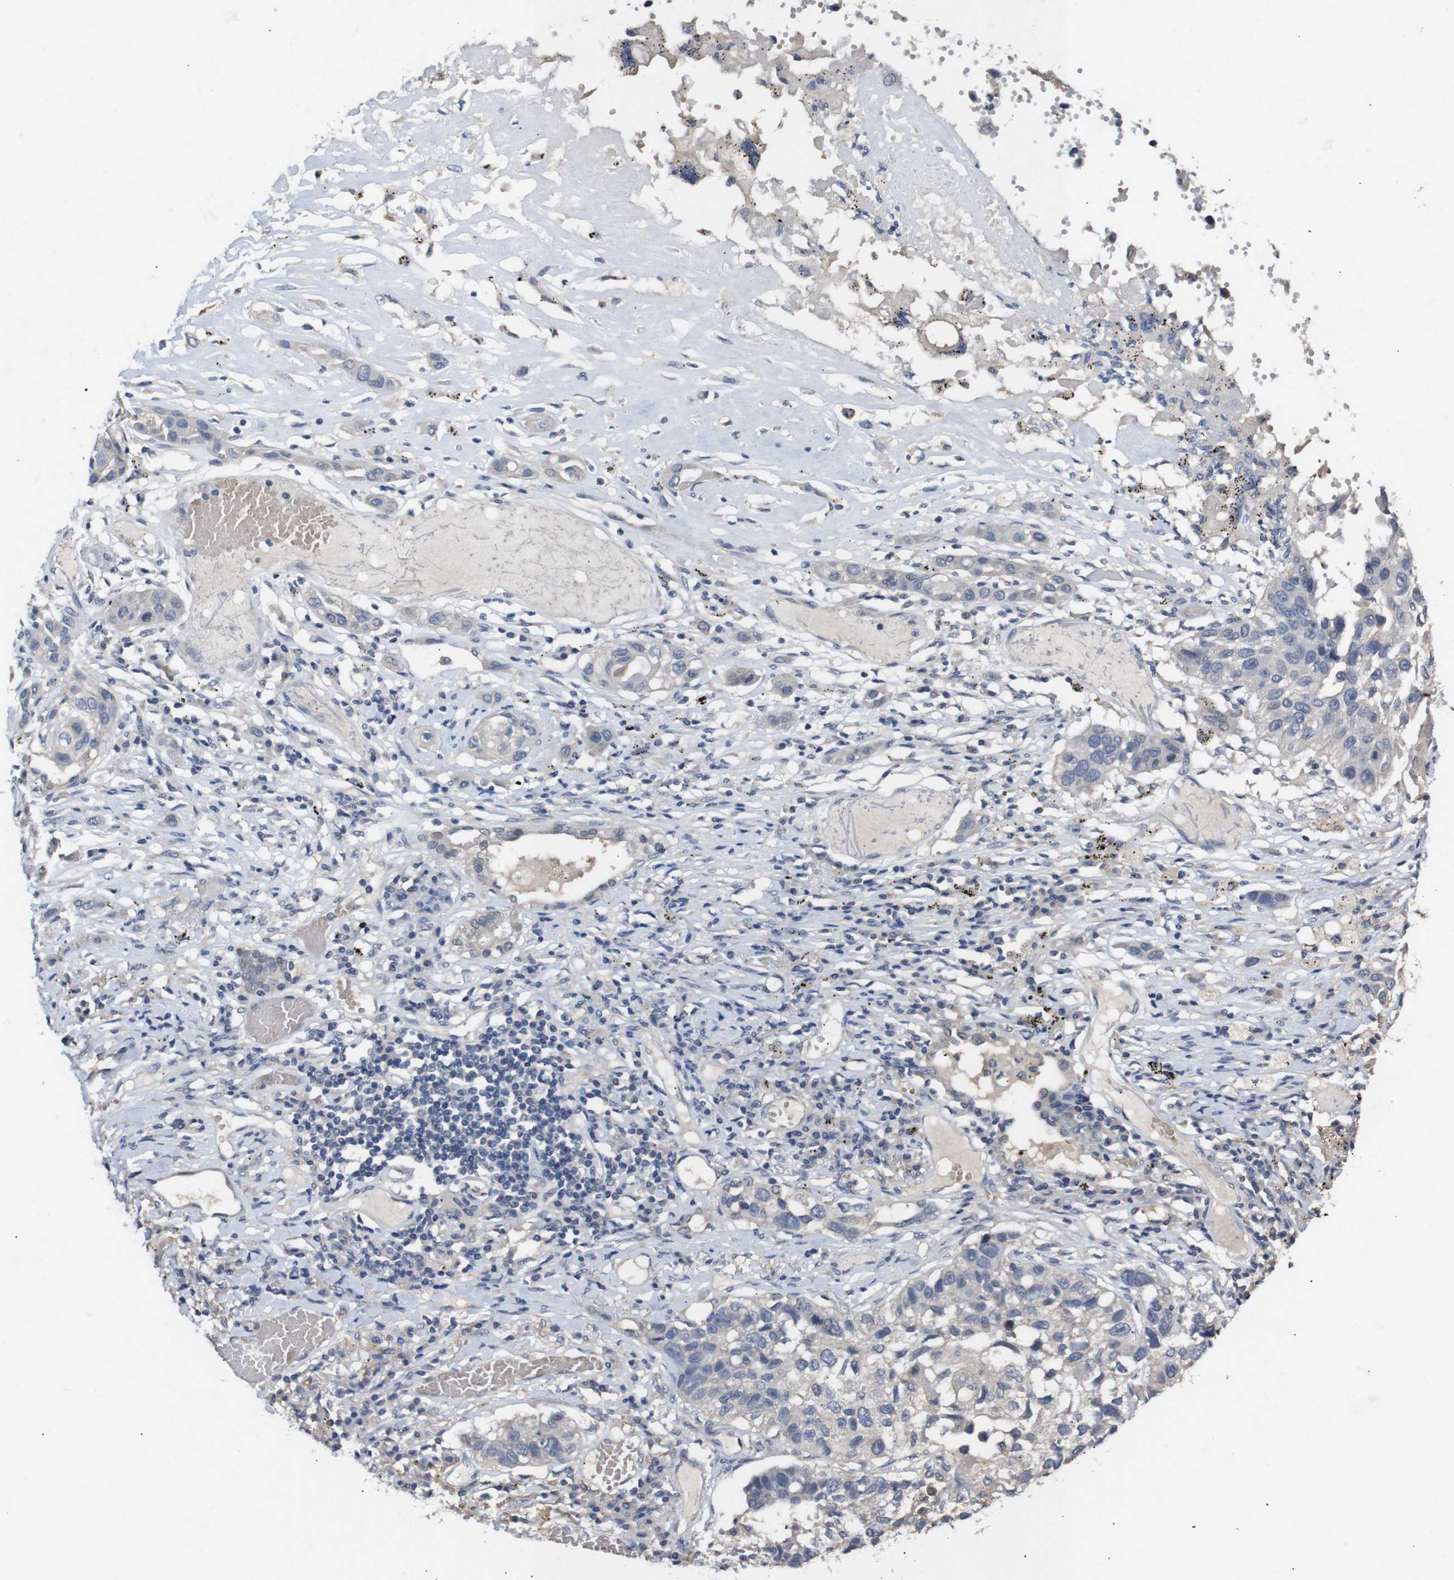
{"staining": {"intensity": "negative", "quantity": "none", "location": "none"}, "tissue": "lung cancer", "cell_type": "Tumor cells", "image_type": "cancer", "snomed": [{"axis": "morphology", "description": "Squamous cell carcinoma, NOS"}, {"axis": "topography", "description": "Lung"}], "caption": "This is an immunohistochemistry histopathology image of human squamous cell carcinoma (lung). There is no staining in tumor cells.", "gene": "HNF1A", "patient": {"sex": "male", "age": 71}}